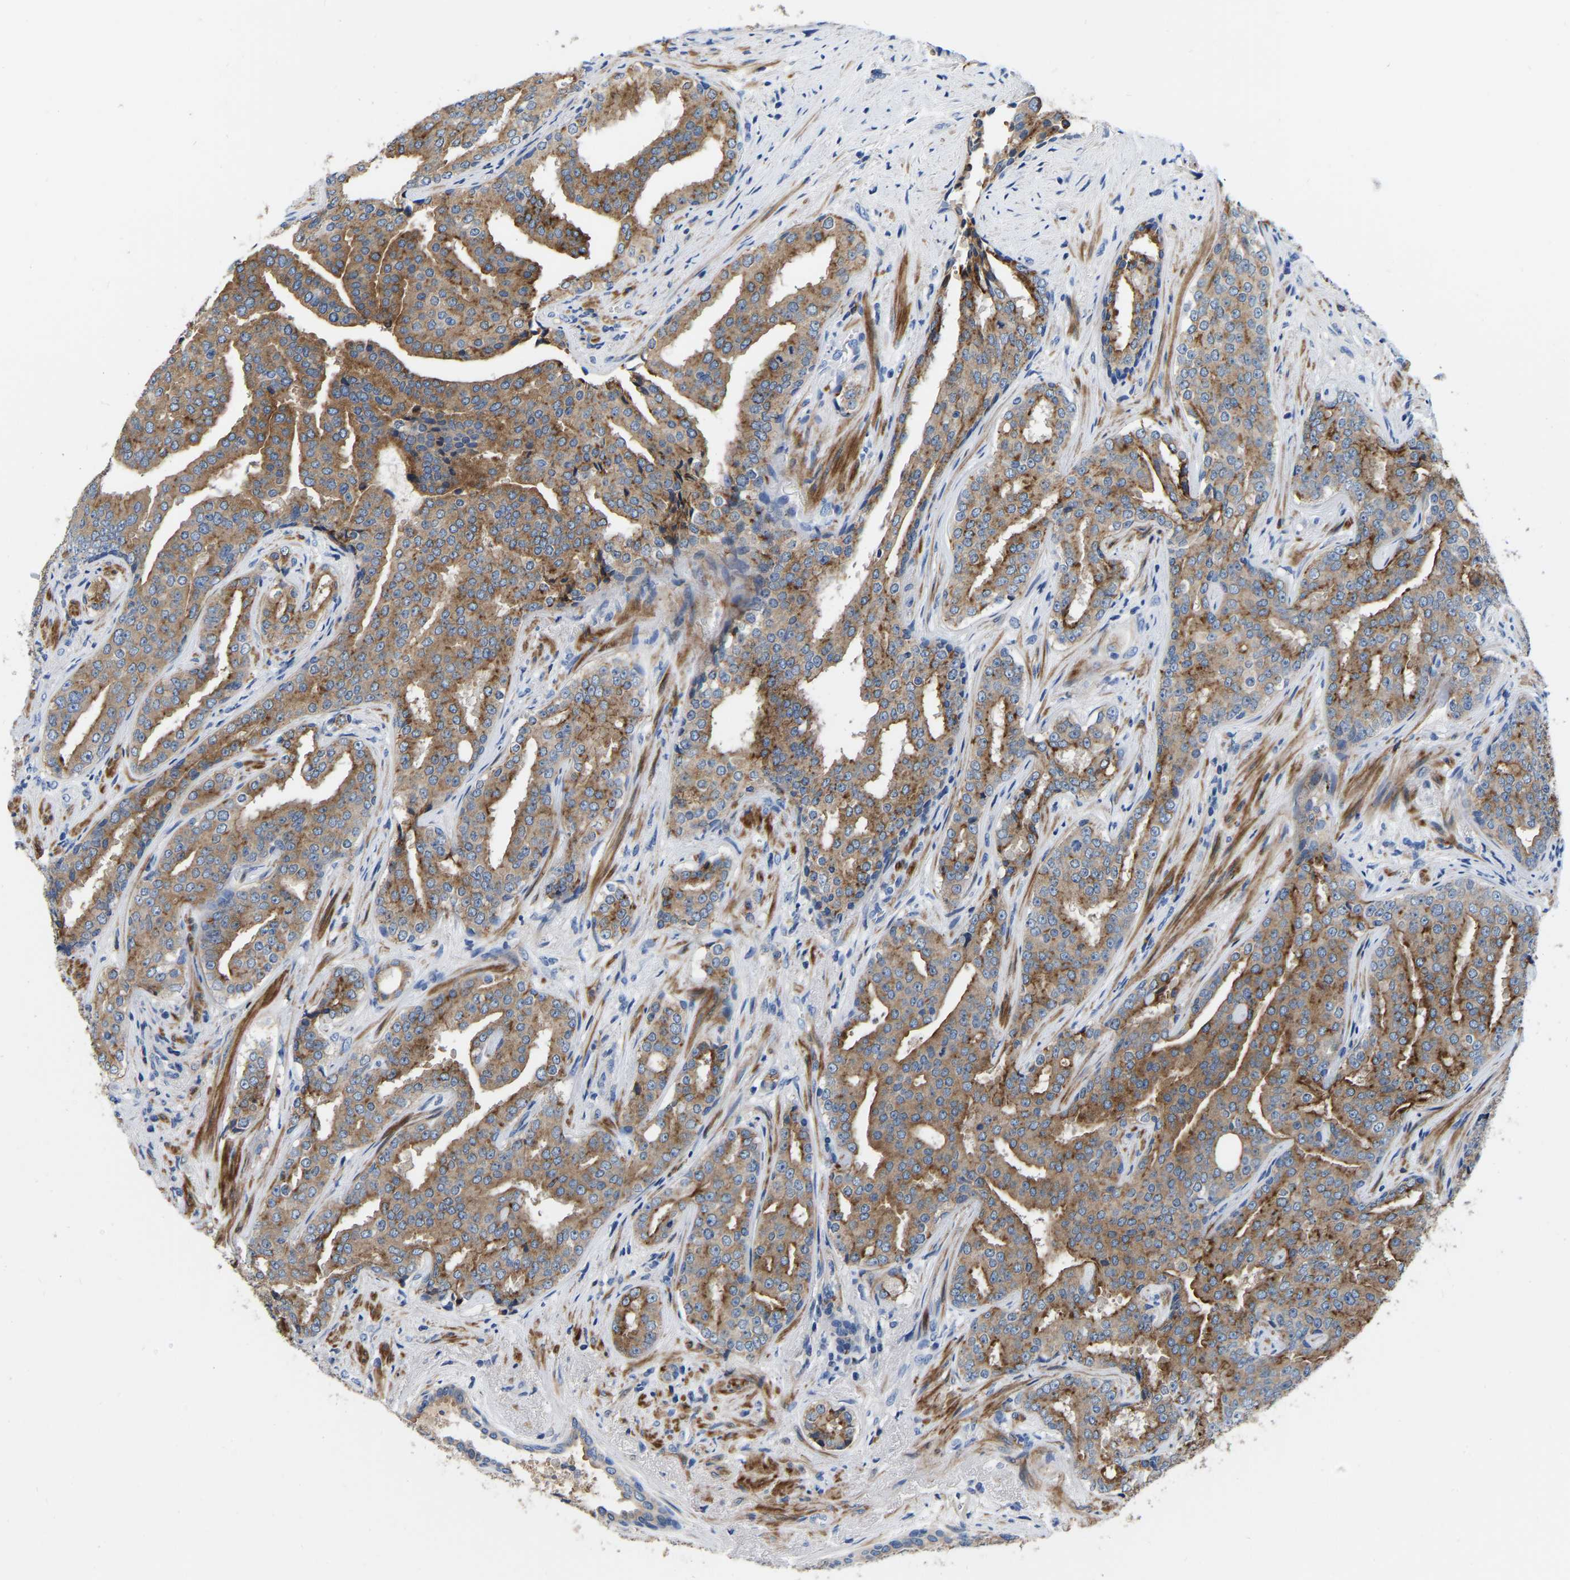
{"staining": {"intensity": "moderate", "quantity": ">75%", "location": "cytoplasmic/membranous"}, "tissue": "prostate cancer", "cell_type": "Tumor cells", "image_type": "cancer", "snomed": [{"axis": "morphology", "description": "Adenocarcinoma, High grade"}, {"axis": "topography", "description": "Prostate"}], "caption": "Moderate cytoplasmic/membranous expression for a protein is appreciated in approximately >75% of tumor cells of prostate cancer using immunohistochemistry.", "gene": "RAB27B", "patient": {"sex": "male", "age": 71}}